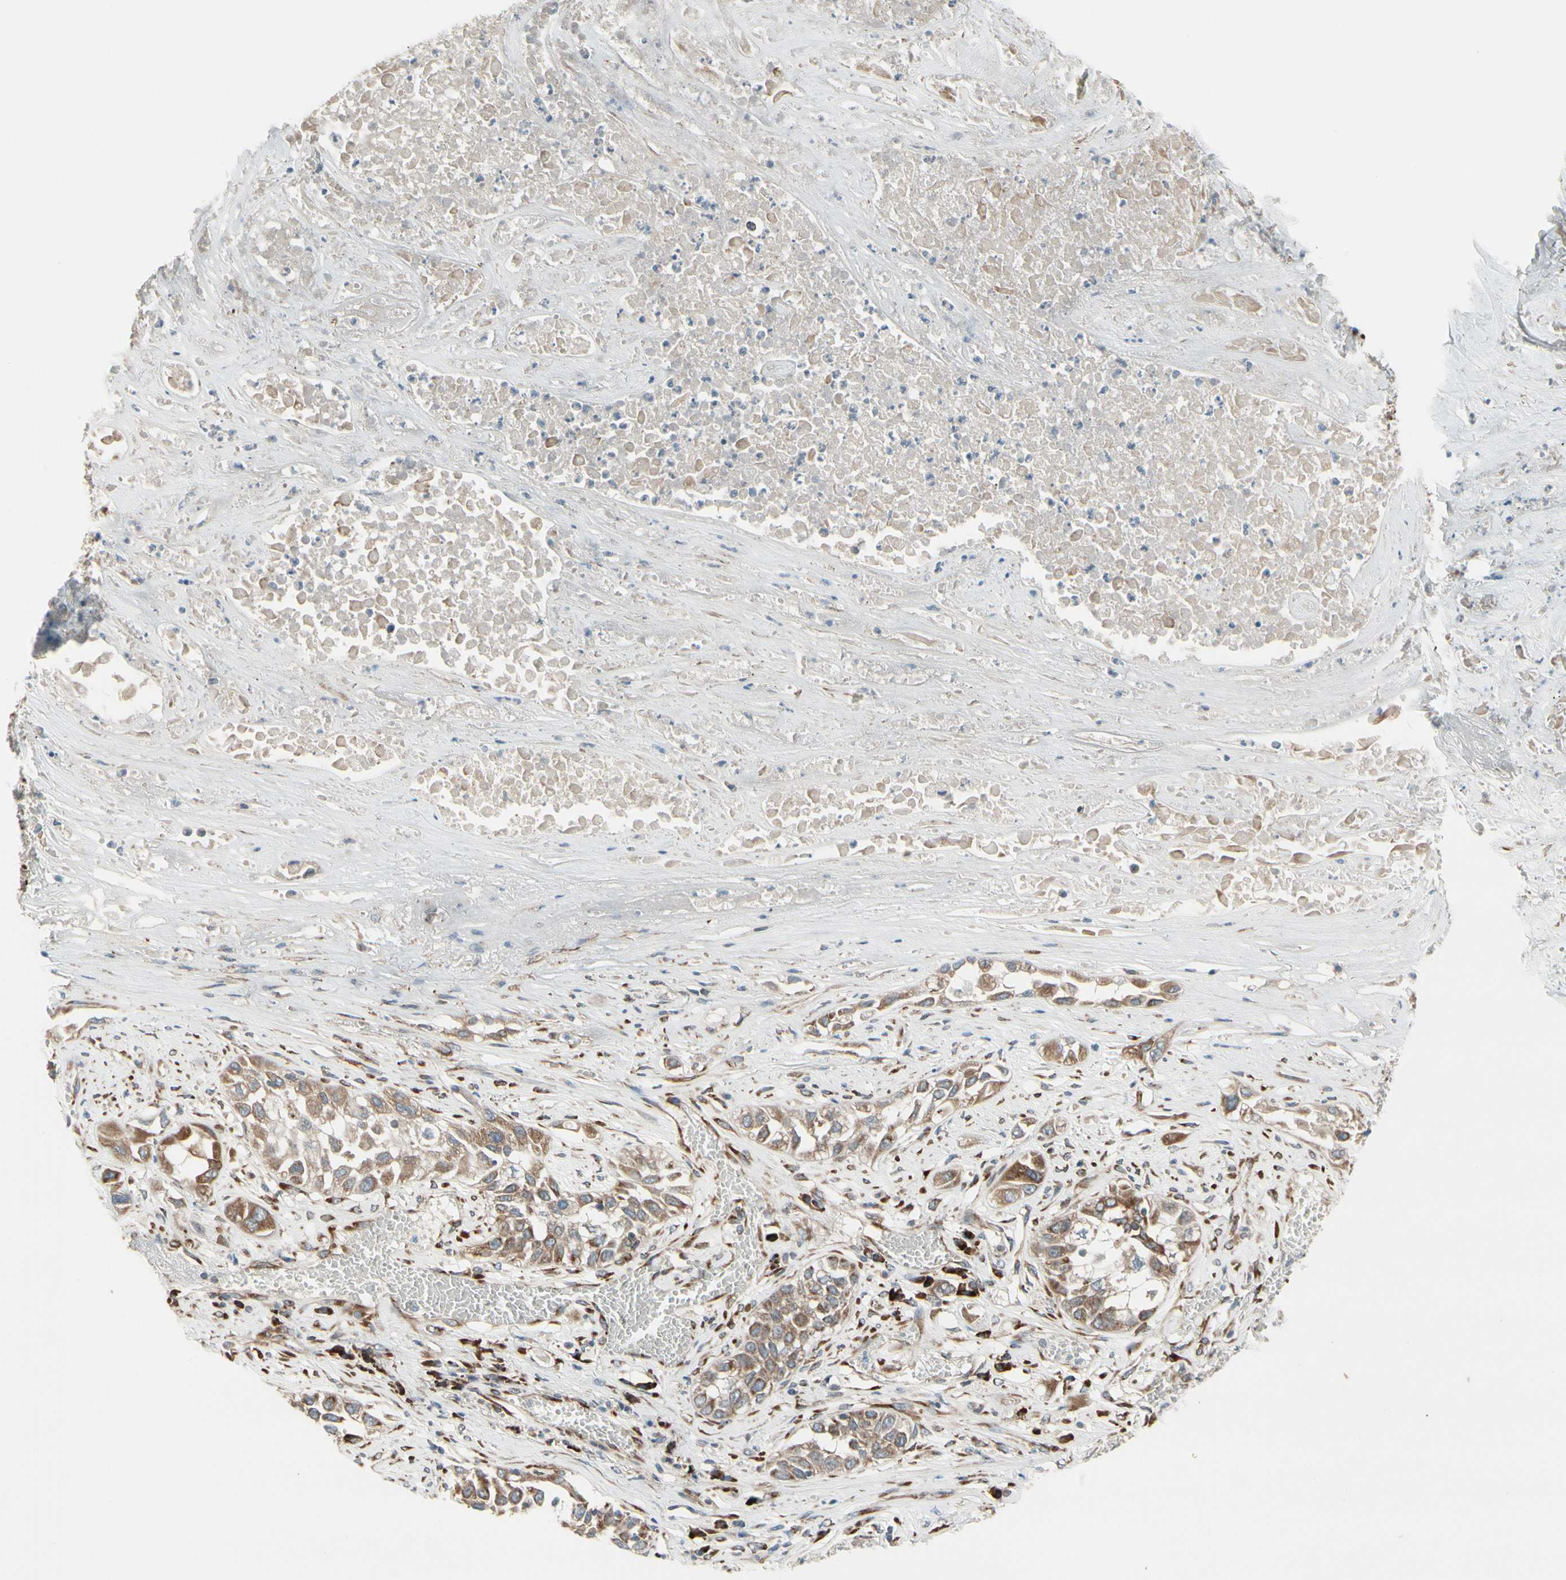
{"staining": {"intensity": "weak", "quantity": ">75%", "location": "cytoplasmic/membranous"}, "tissue": "lung cancer", "cell_type": "Tumor cells", "image_type": "cancer", "snomed": [{"axis": "morphology", "description": "Squamous cell carcinoma, NOS"}, {"axis": "topography", "description": "Lung"}], "caption": "Immunohistochemical staining of lung cancer (squamous cell carcinoma) reveals low levels of weak cytoplasmic/membranous protein staining in approximately >75% of tumor cells.", "gene": "FNDC3A", "patient": {"sex": "male", "age": 71}}